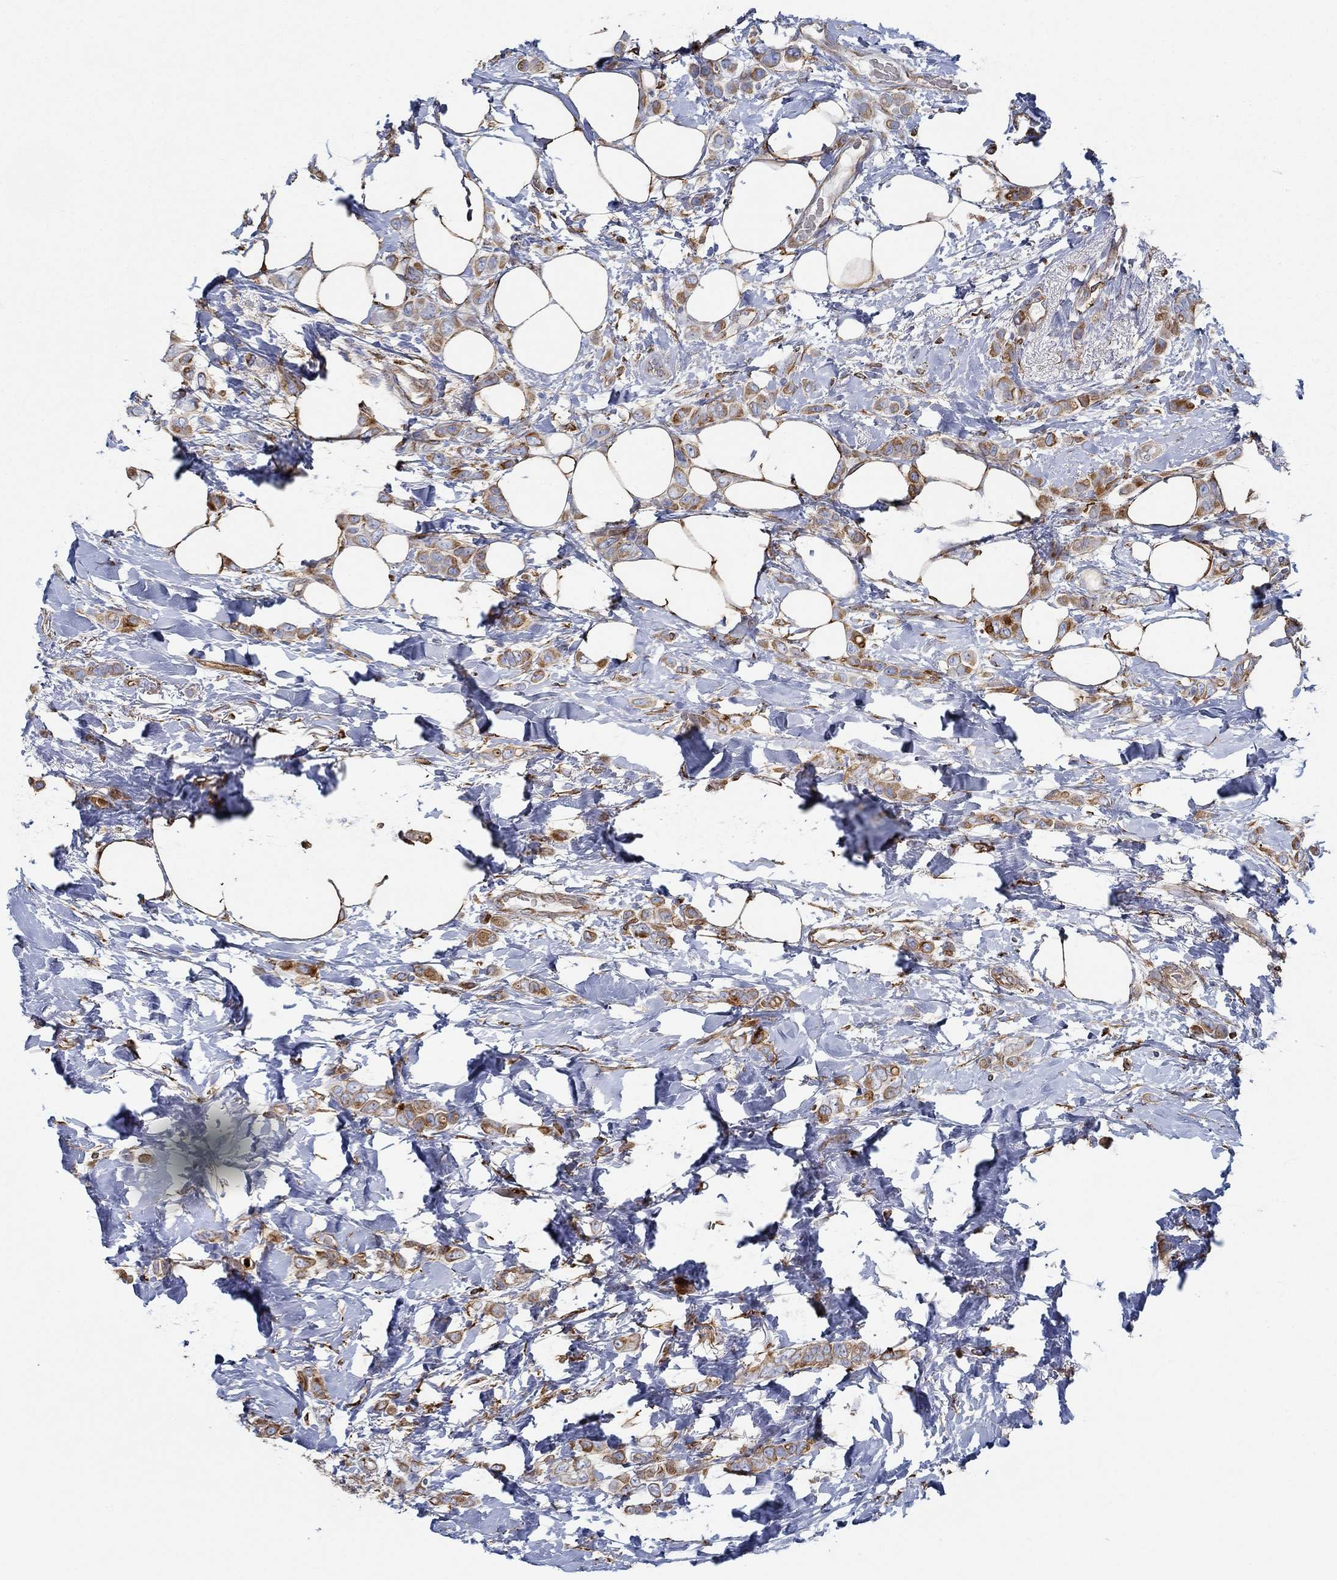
{"staining": {"intensity": "moderate", "quantity": "25%-75%", "location": "cytoplasmic/membranous"}, "tissue": "breast cancer", "cell_type": "Tumor cells", "image_type": "cancer", "snomed": [{"axis": "morphology", "description": "Lobular carcinoma"}, {"axis": "topography", "description": "Breast"}], "caption": "This micrograph demonstrates IHC staining of breast lobular carcinoma, with medium moderate cytoplasmic/membranous positivity in about 25%-75% of tumor cells.", "gene": "STC2", "patient": {"sex": "female", "age": 66}}